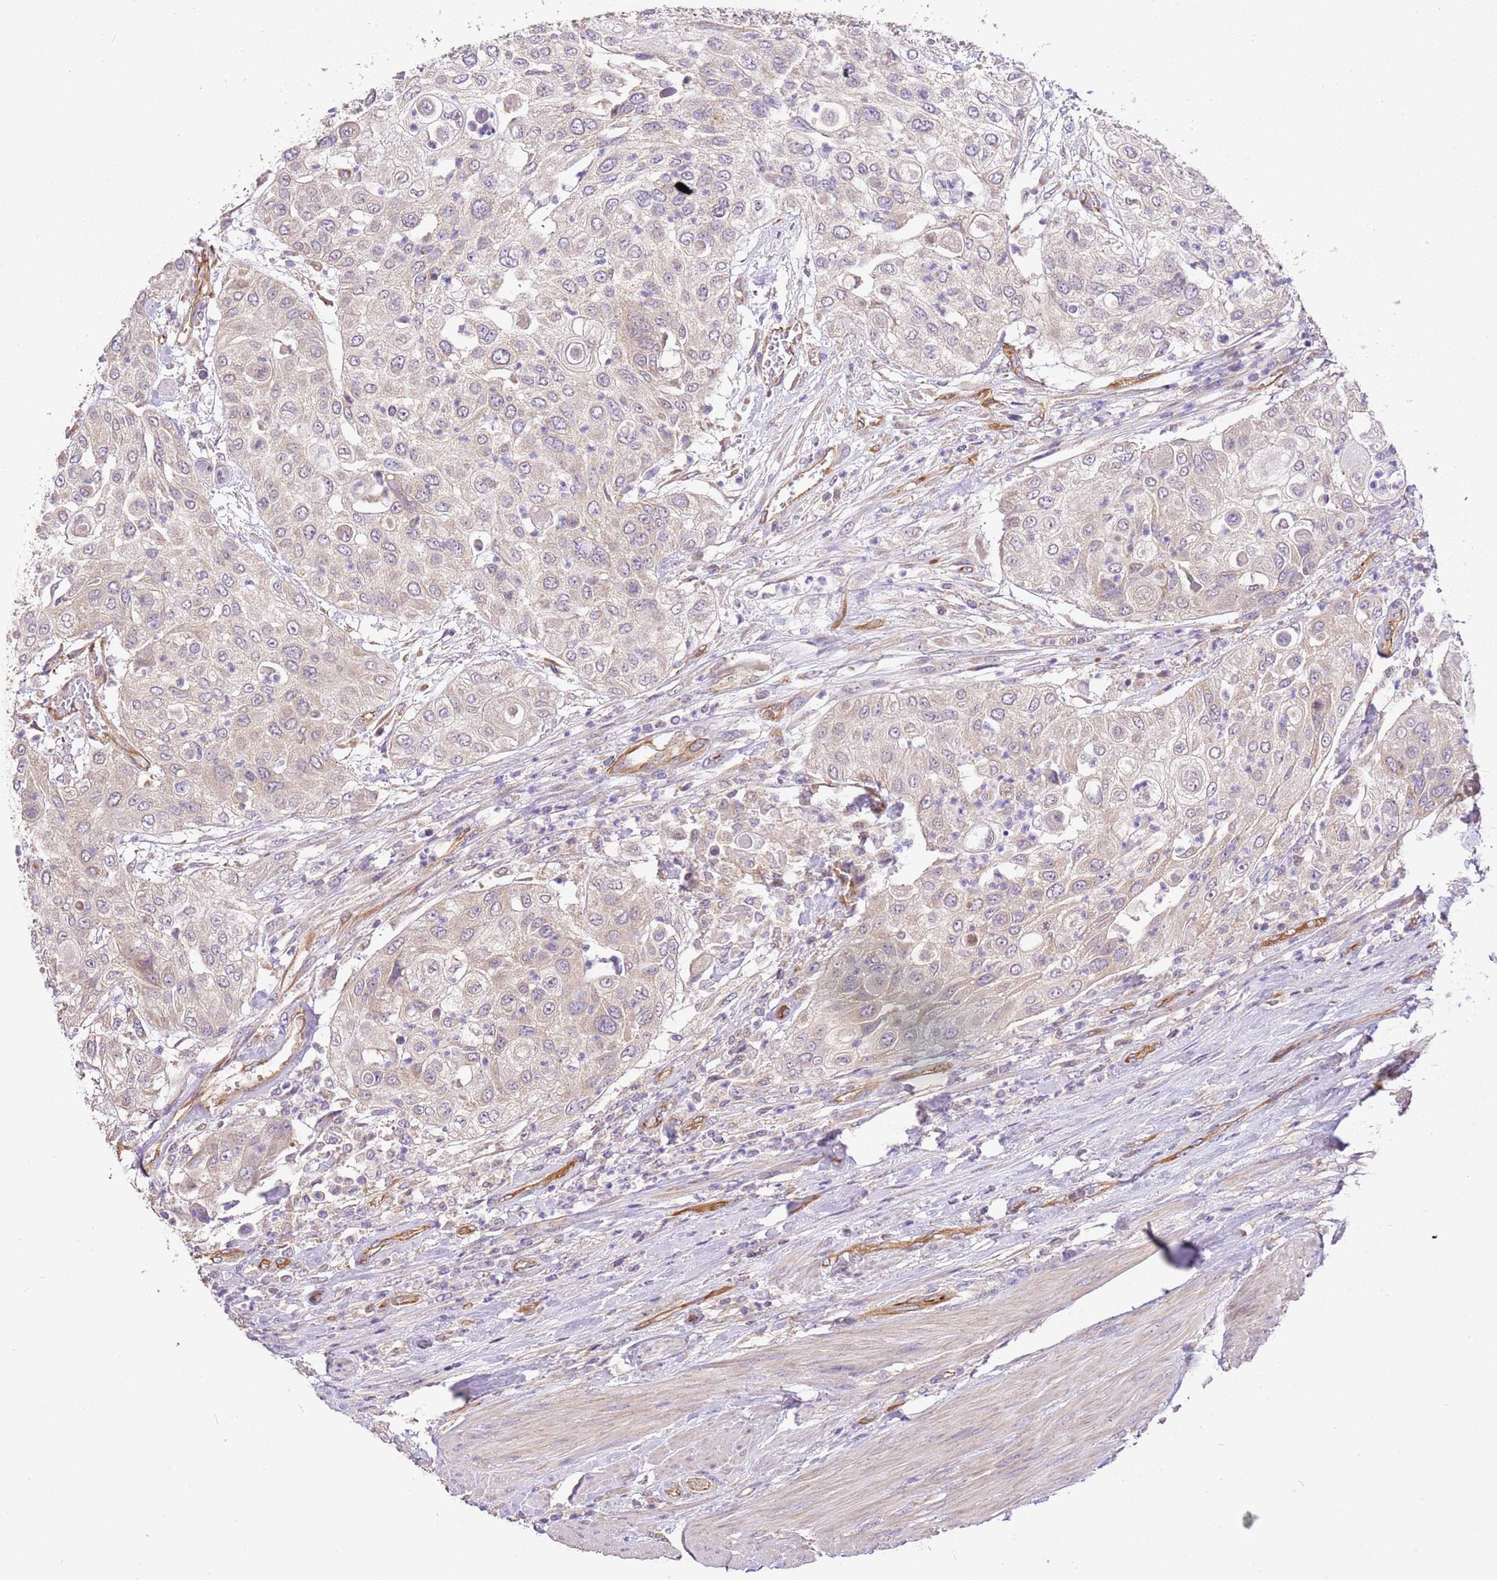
{"staining": {"intensity": "negative", "quantity": "none", "location": "none"}, "tissue": "urothelial cancer", "cell_type": "Tumor cells", "image_type": "cancer", "snomed": [{"axis": "morphology", "description": "Urothelial carcinoma, High grade"}, {"axis": "topography", "description": "Urinary bladder"}], "caption": "This is an immunohistochemistry (IHC) photomicrograph of high-grade urothelial carcinoma. There is no expression in tumor cells.", "gene": "DOCK9", "patient": {"sex": "female", "age": 79}}